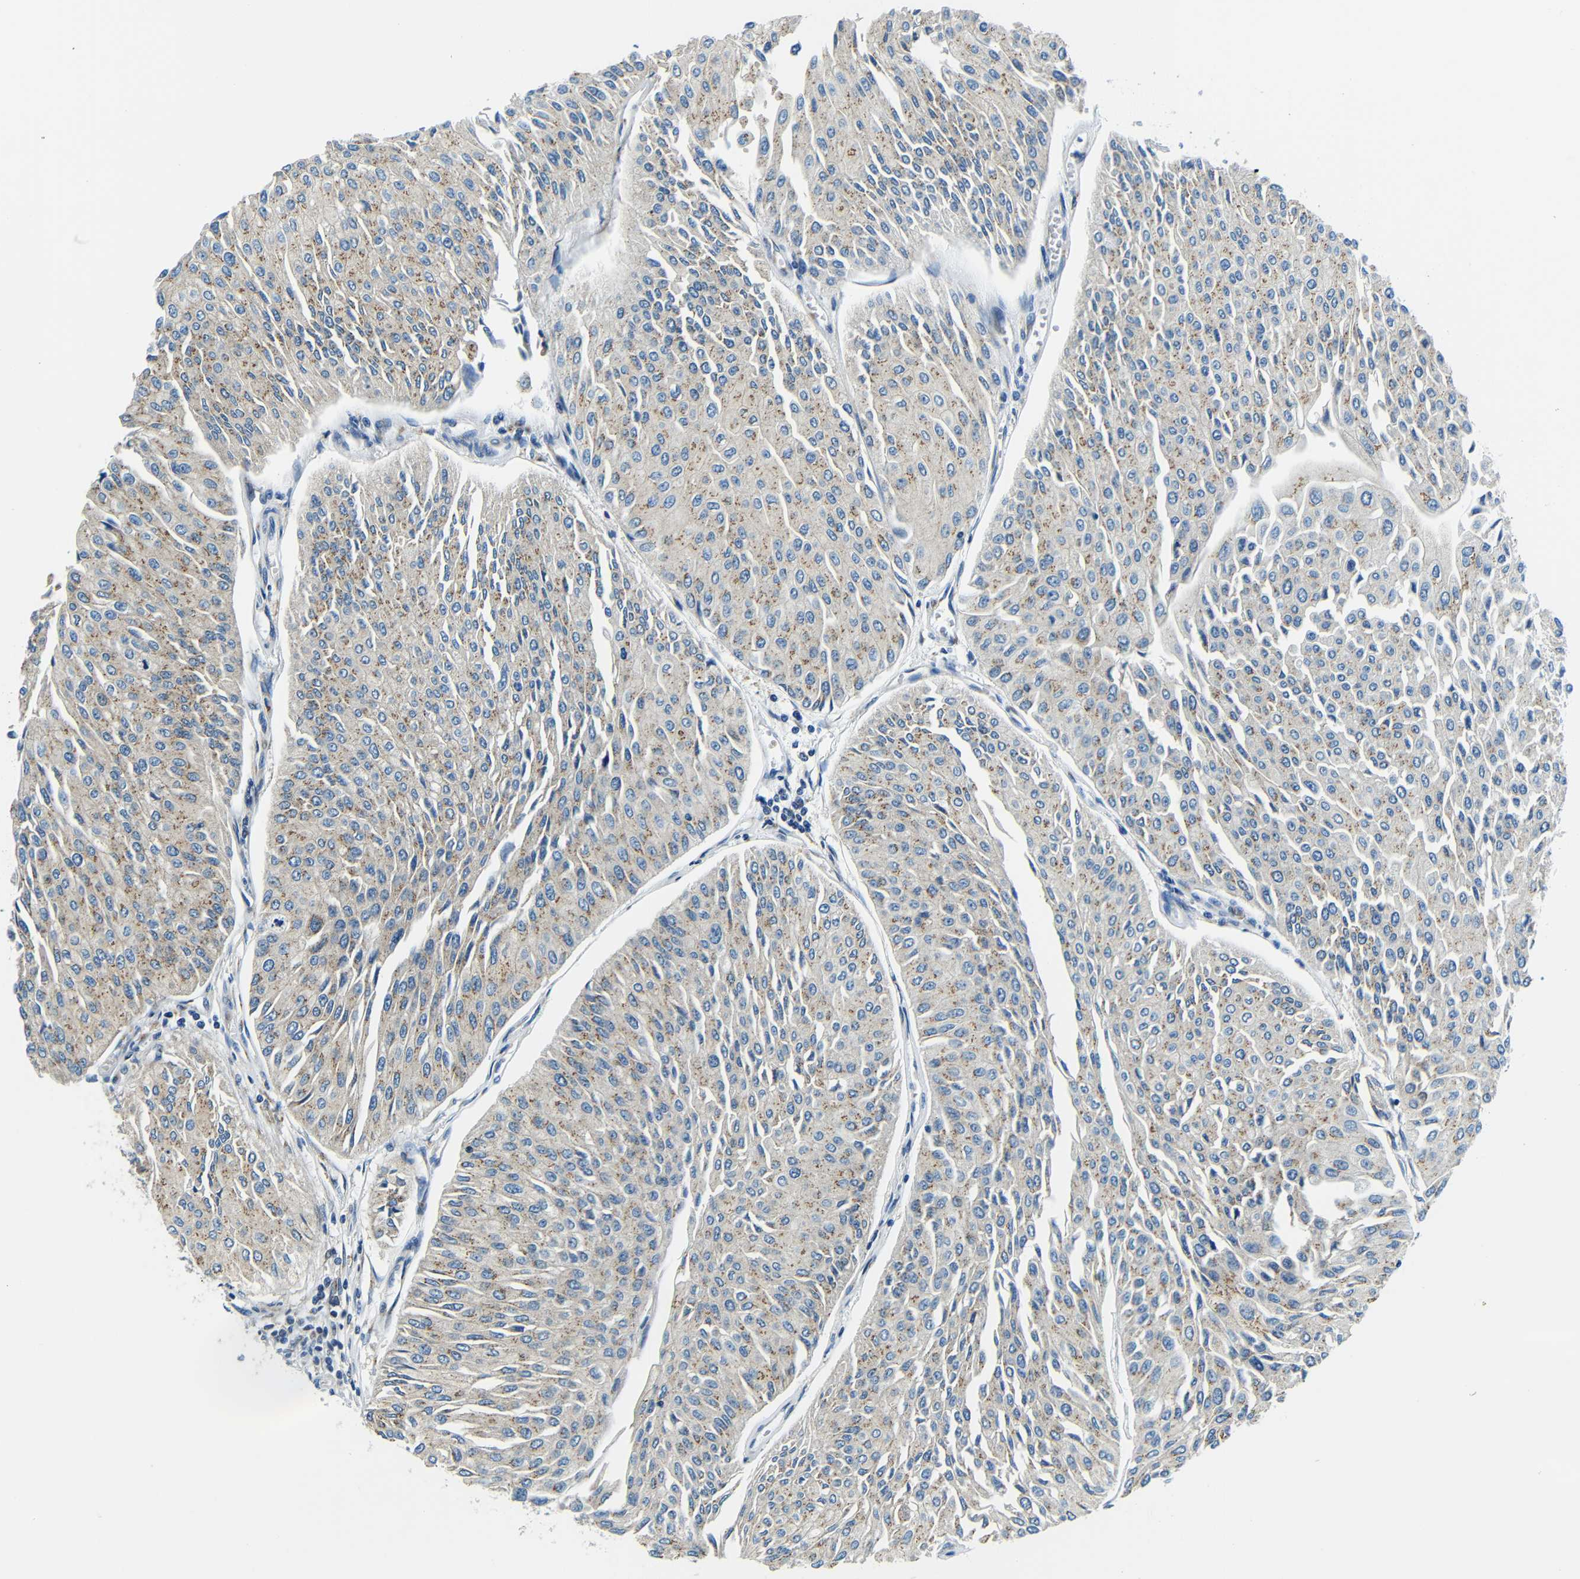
{"staining": {"intensity": "moderate", "quantity": "25%-75%", "location": "cytoplasmic/membranous"}, "tissue": "urothelial cancer", "cell_type": "Tumor cells", "image_type": "cancer", "snomed": [{"axis": "morphology", "description": "Urothelial carcinoma, Low grade"}, {"axis": "topography", "description": "Urinary bladder"}], "caption": "This is an image of IHC staining of low-grade urothelial carcinoma, which shows moderate positivity in the cytoplasmic/membranous of tumor cells.", "gene": "USO1", "patient": {"sex": "male", "age": 67}}